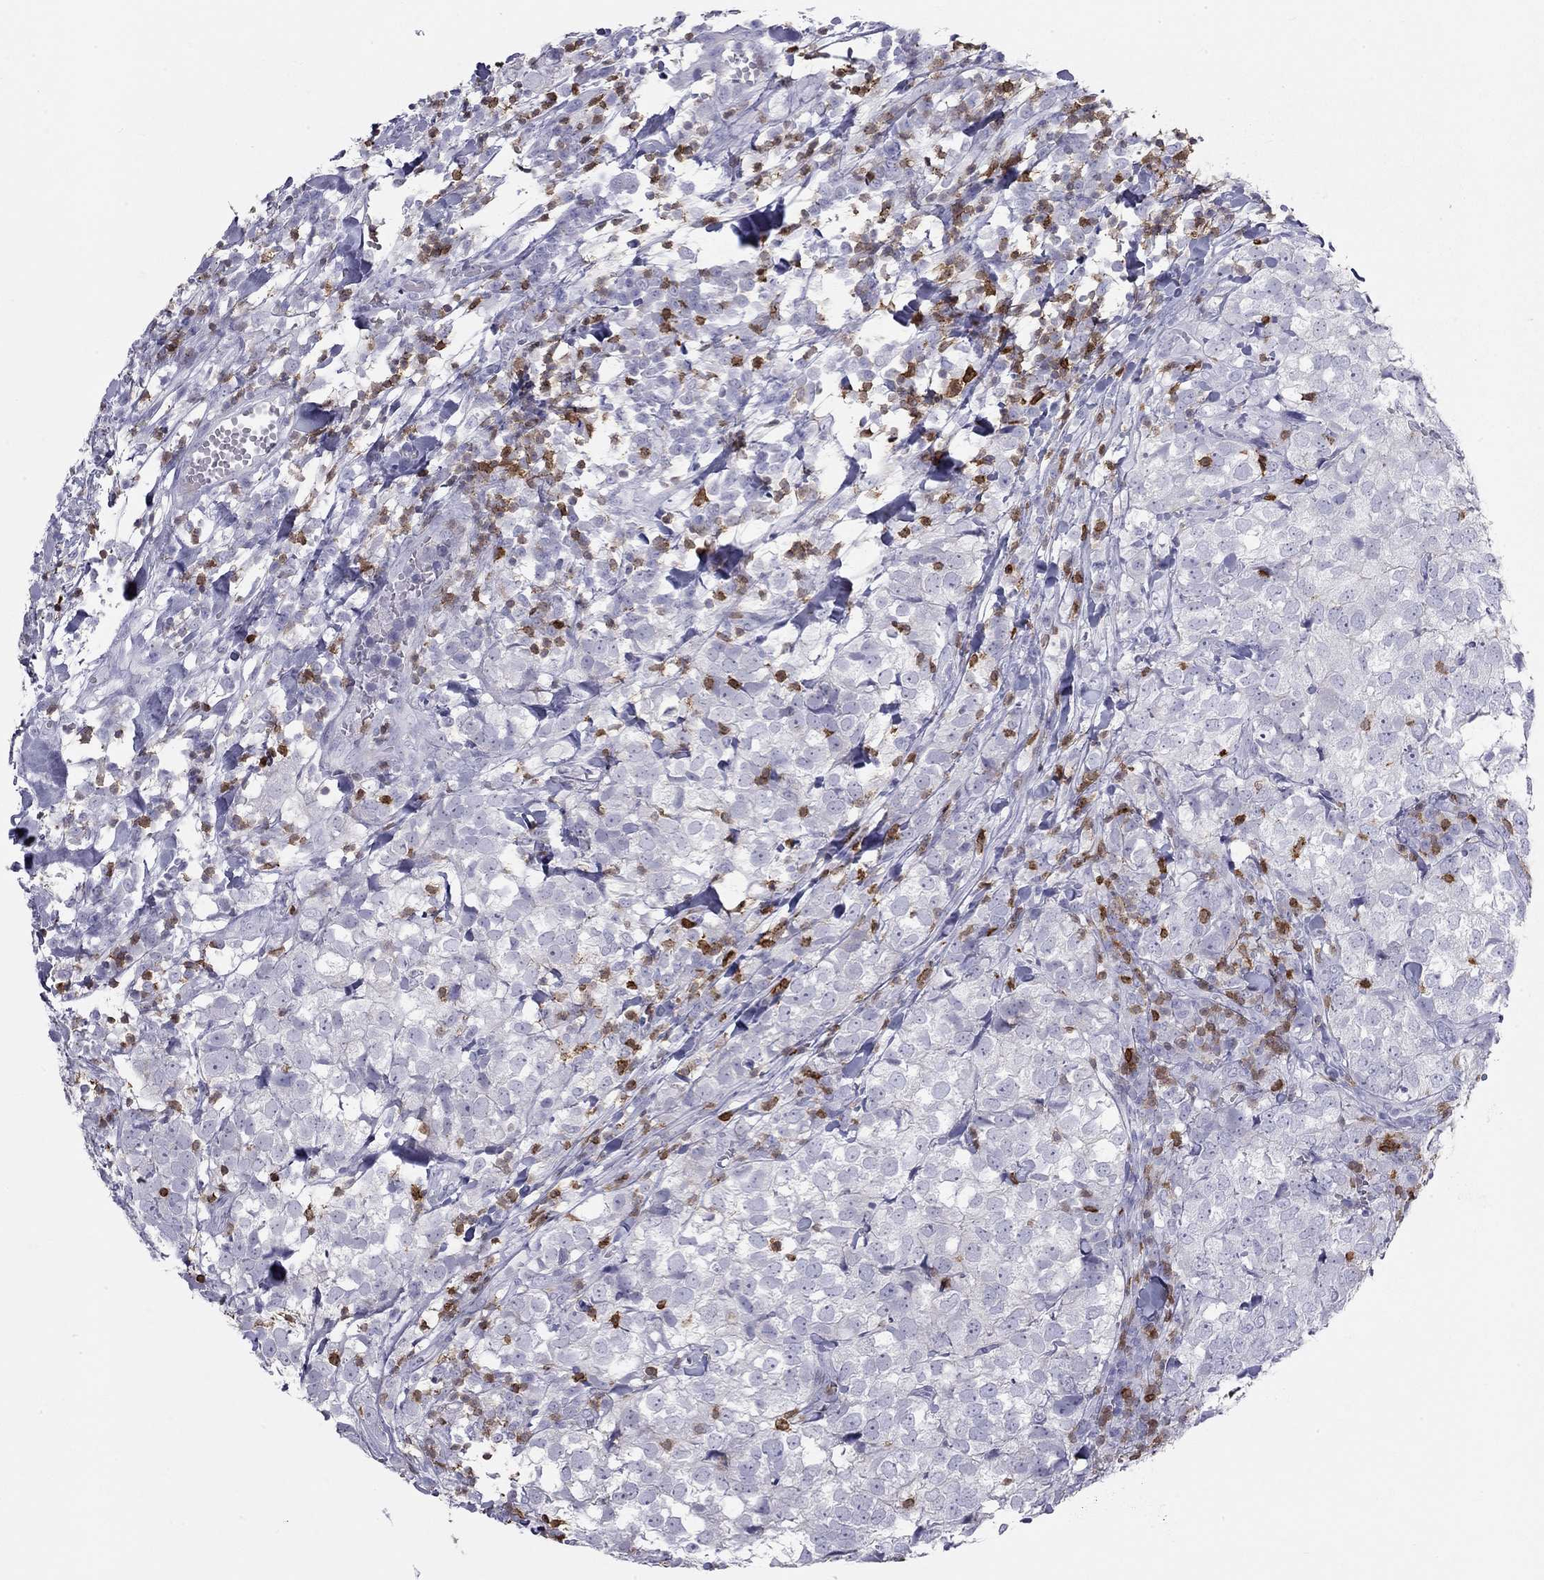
{"staining": {"intensity": "negative", "quantity": "none", "location": "none"}, "tissue": "breast cancer", "cell_type": "Tumor cells", "image_type": "cancer", "snomed": [{"axis": "morphology", "description": "Duct carcinoma"}, {"axis": "topography", "description": "Breast"}], "caption": "Immunohistochemistry histopathology image of neoplastic tissue: breast cancer stained with DAB reveals no significant protein staining in tumor cells.", "gene": "SH2D2A", "patient": {"sex": "female", "age": 30}}